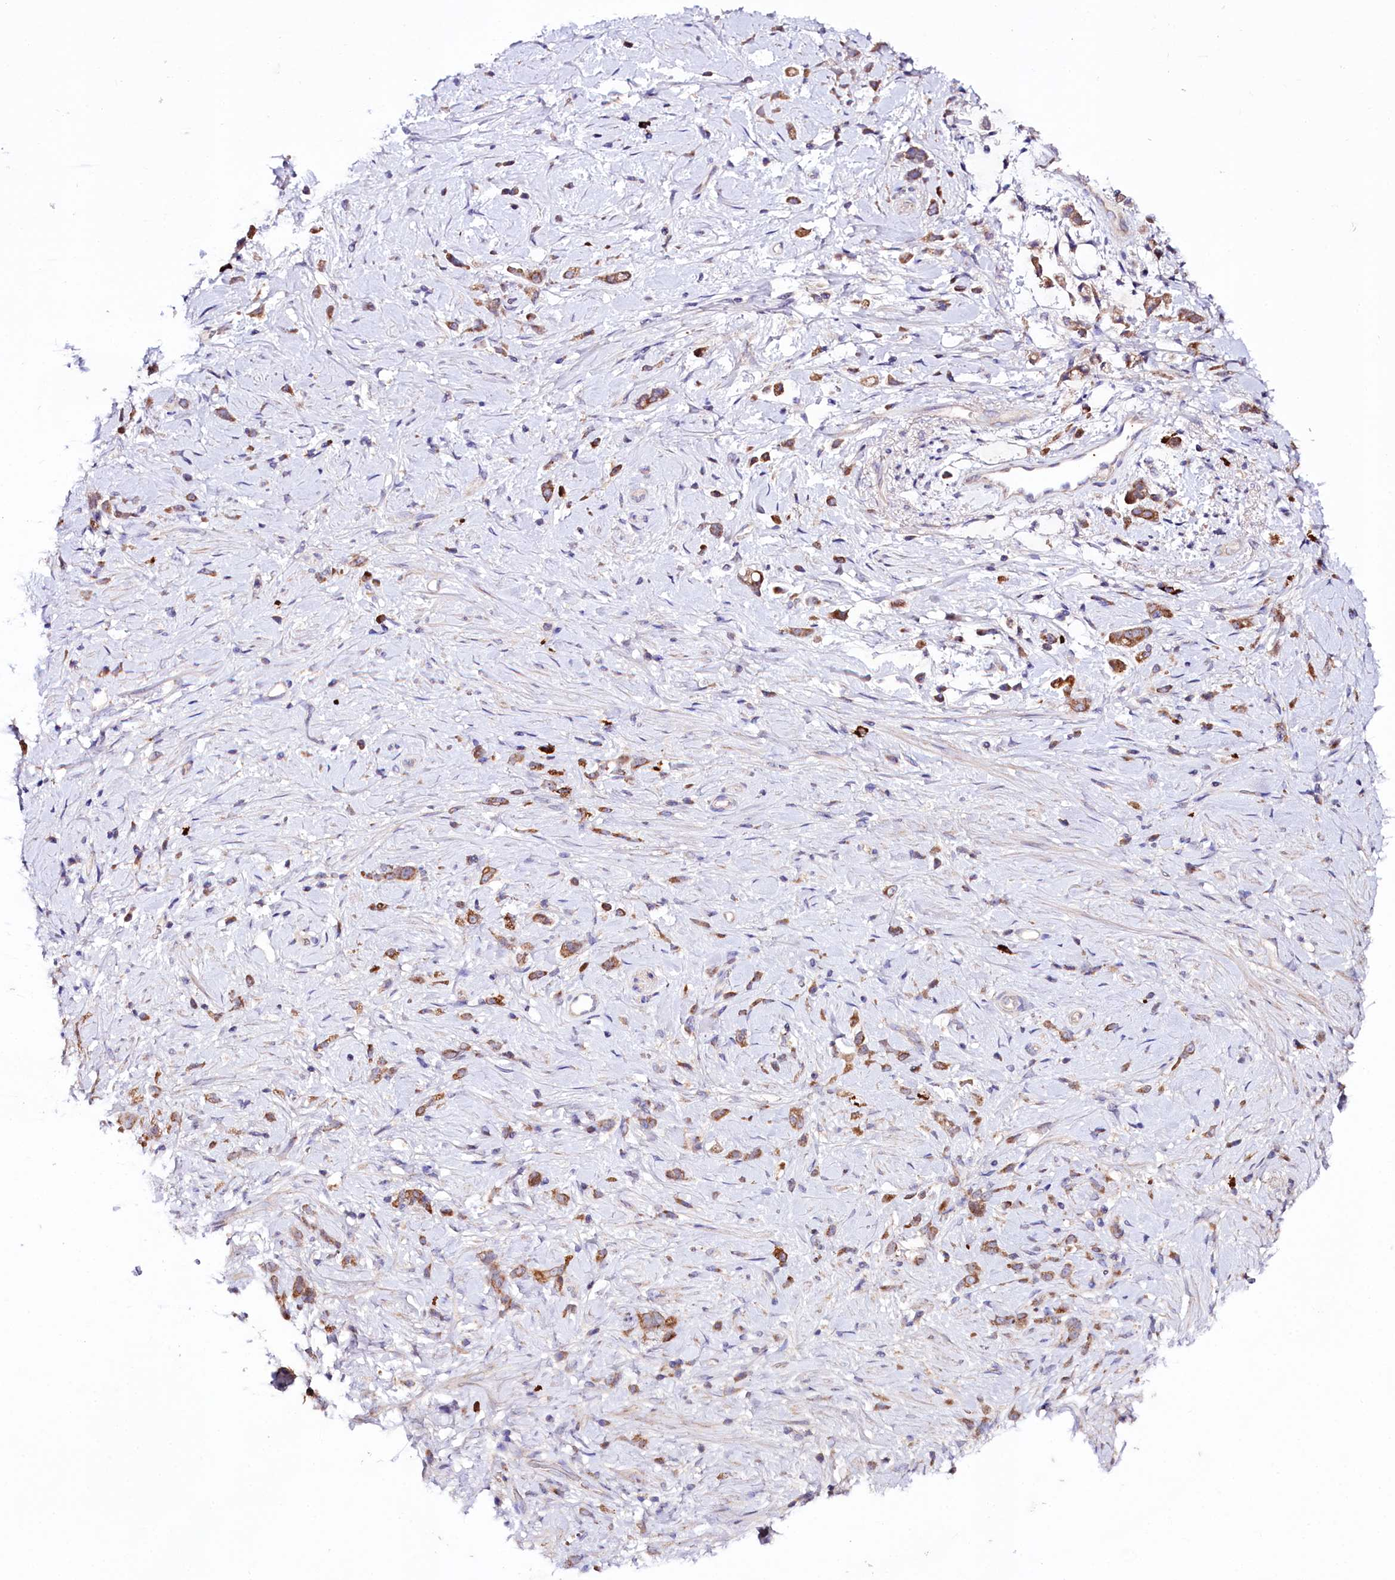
{"staining": {"intensity": "moderate", "quantity": ">75%", "location": "cytoplasmic/membranous"}, "tissue": "stomach cancer", "cell_type": "Tumor cells", "image_type": "cancer", "snomed": [{"axis": "morphology", "description": "Adenocarcinoma, NOS"}, {"axis": "topography", "description": "Stomach"}], "caption": "The immunohistochemical stain labels moderate cytoplasmic/membranous positivity in tumor cells of stomach cancer tissue. (DAB = brown stain, brightfield microscopy at high magnification).", "gene": "ZNF45", "patient": {"sex": "female", "age": 60}}